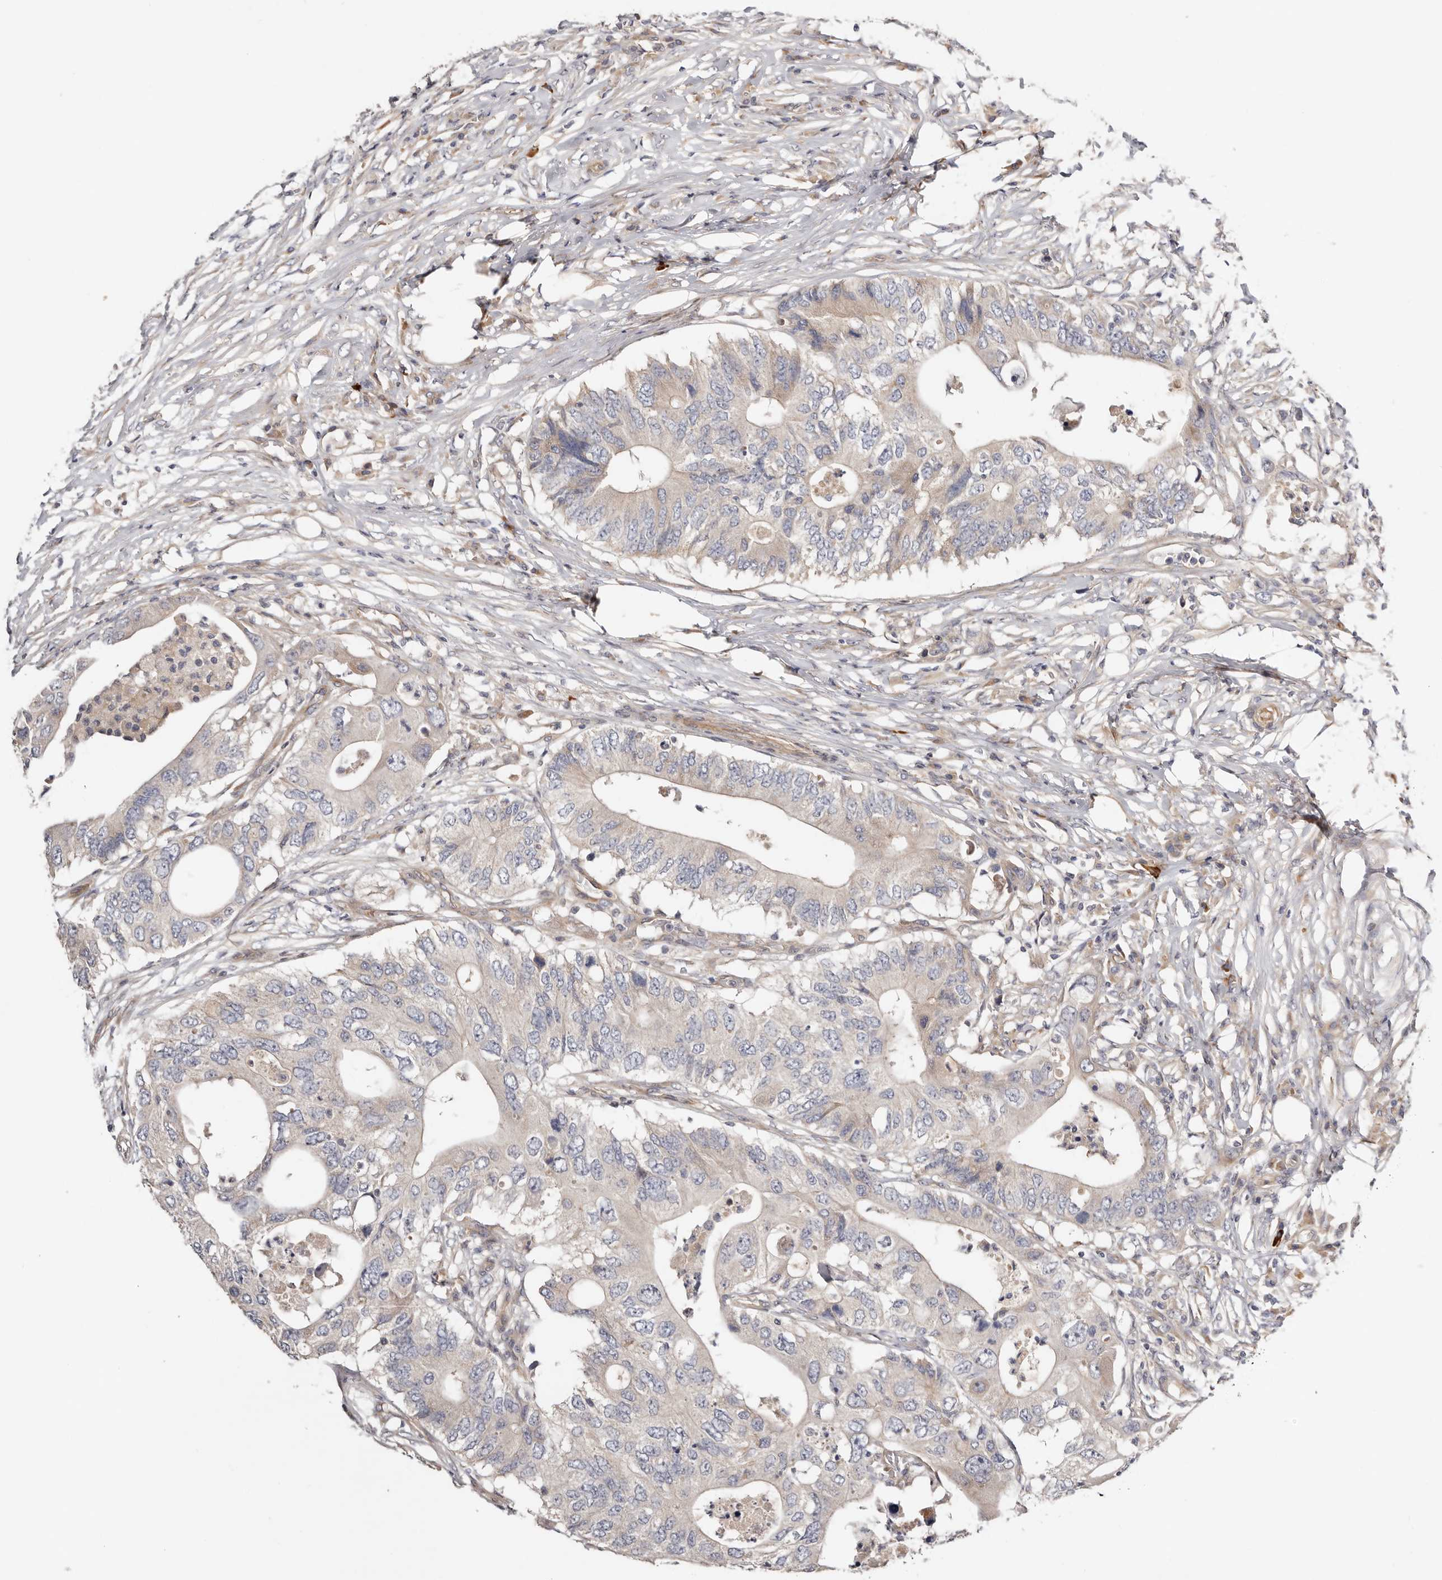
{"staining": {"intensity": "negative", "quantity": "none", "location": "none"}, "tissue": "colorectal cancer", "cell_type": "Tumor cells", "image_type": "cancer", "snomed": [{"axis": "morphology", "description": "Adenocarcinoma, NOS"}, {"axis": "topography", "description": "Colon"}], "caption": "Tumor cells are negative for brown protein staining in adenocarcinoma (colorectal).", "gene": "MACF1", "patient": {"sex": "male", "age": 71}}